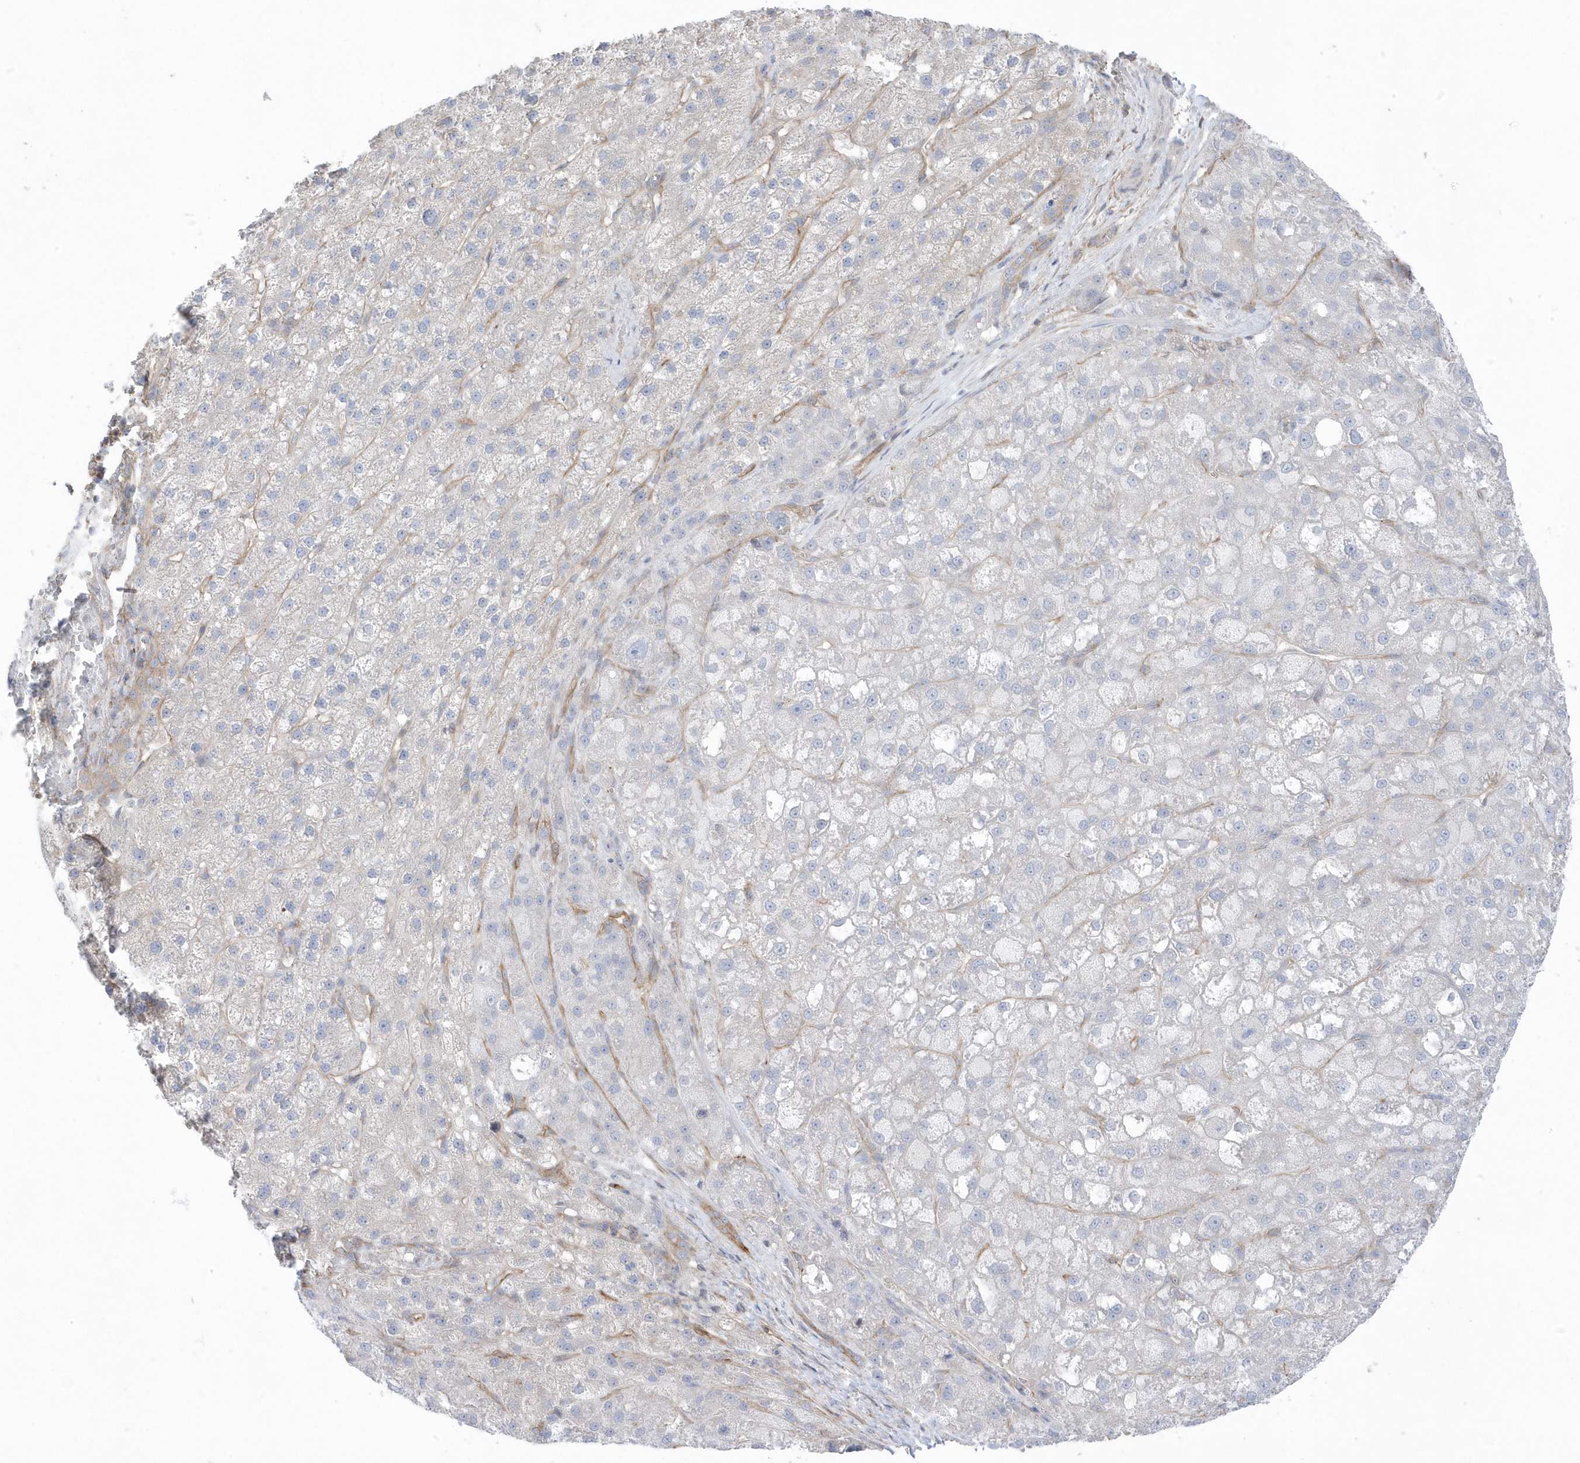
{"staining": {"intensity": "negative", "quantity": "none", "location": "none"}, "tissue": "liver cancer", "cell_type": "Tumor cells", "image_type": "cancer", "snomed": [{"axis": "morphology", "description": "Carcinoma, Hepatocellular, NOS"}, {"axis": "topography", "description": "Liver"}], "caption": "Liver cancer (hepatocellular carcinoma) was stained to show a protein in brown. There is no significant positivity in tumor cells.", "gene": "ANAPC1", "patient": {"sex": "male", "age": 57}}